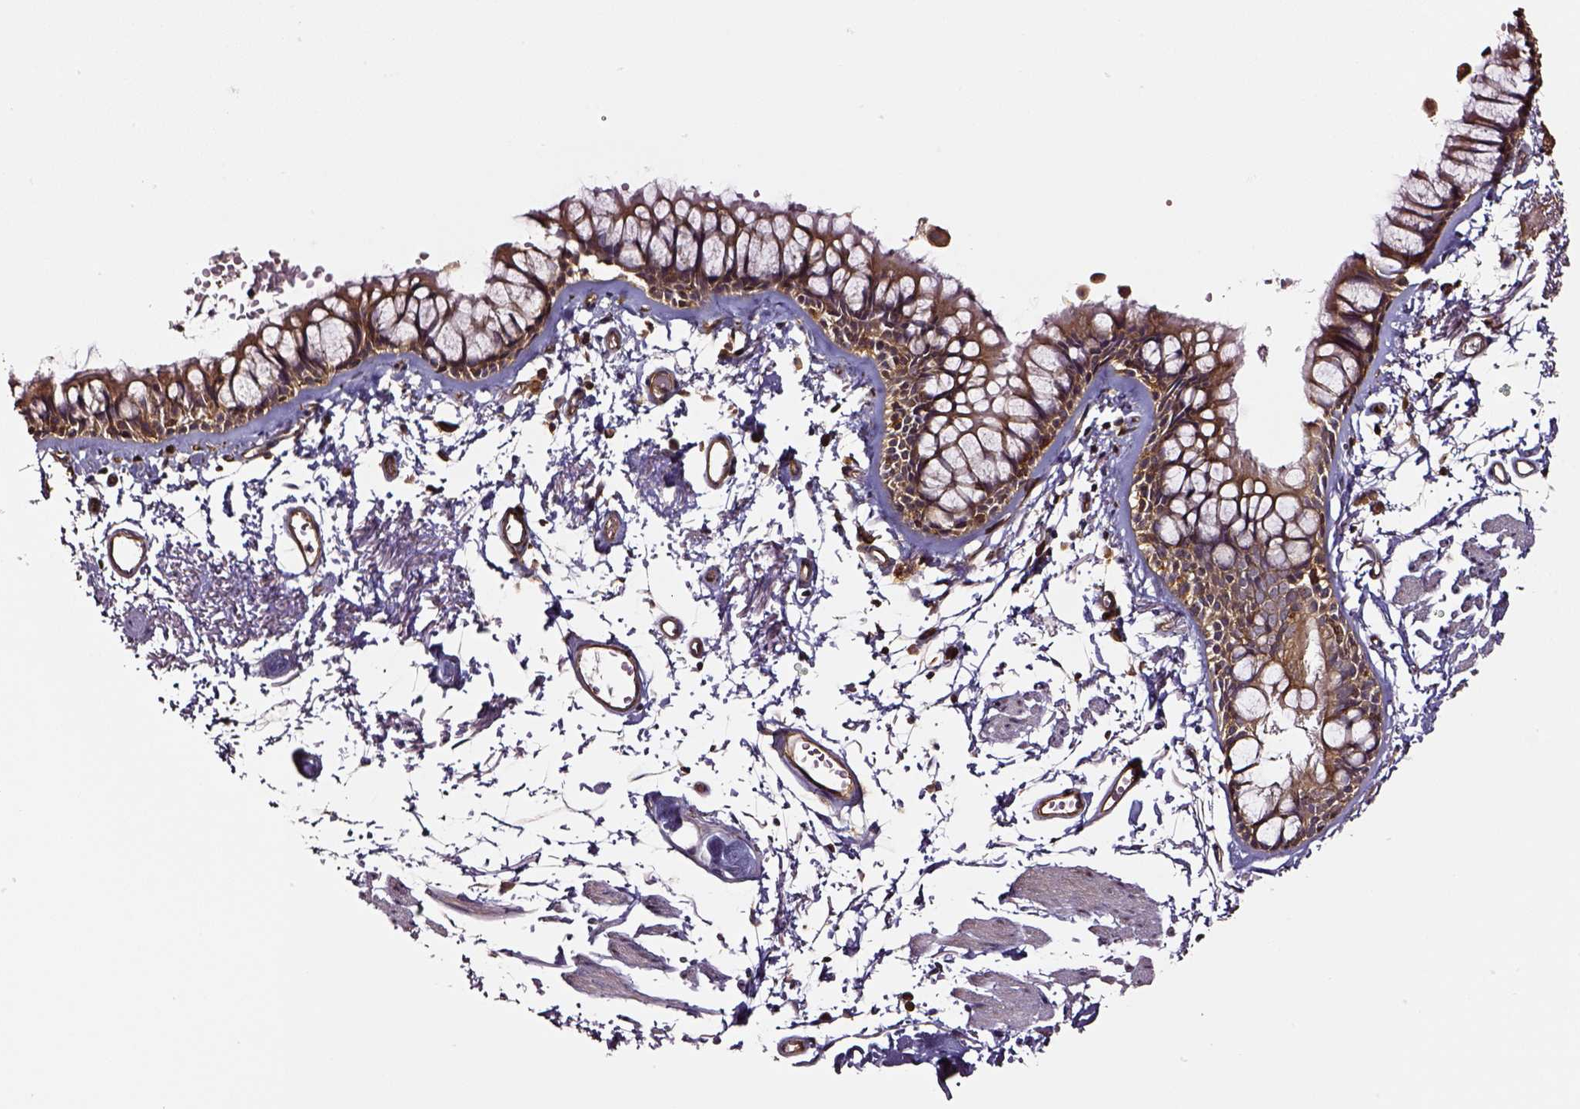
{"staining": {"intensity": "strong", "quantity": ">75%", "location": "cytoplasmic/membranous"}, "tissue": "bronchus", "cell_type": "Respiratory epithelial cells", "image_type": "normal", "snomed": [{"axis": "morphology", "description": "Normal tissue, NOS"}, {"axis": "topography", "description": "Cartilage tissue"}, {"axis": "topography", "description": "Bronchus"}], "caption": "Protein expression analysis of normal human bronchus reveals strong cytoplasmic/membranous positivity in about >75% of respiratory epithelial cells.", "gene": "RASSF5", "patient": {"sex": "female", "age": 79}}